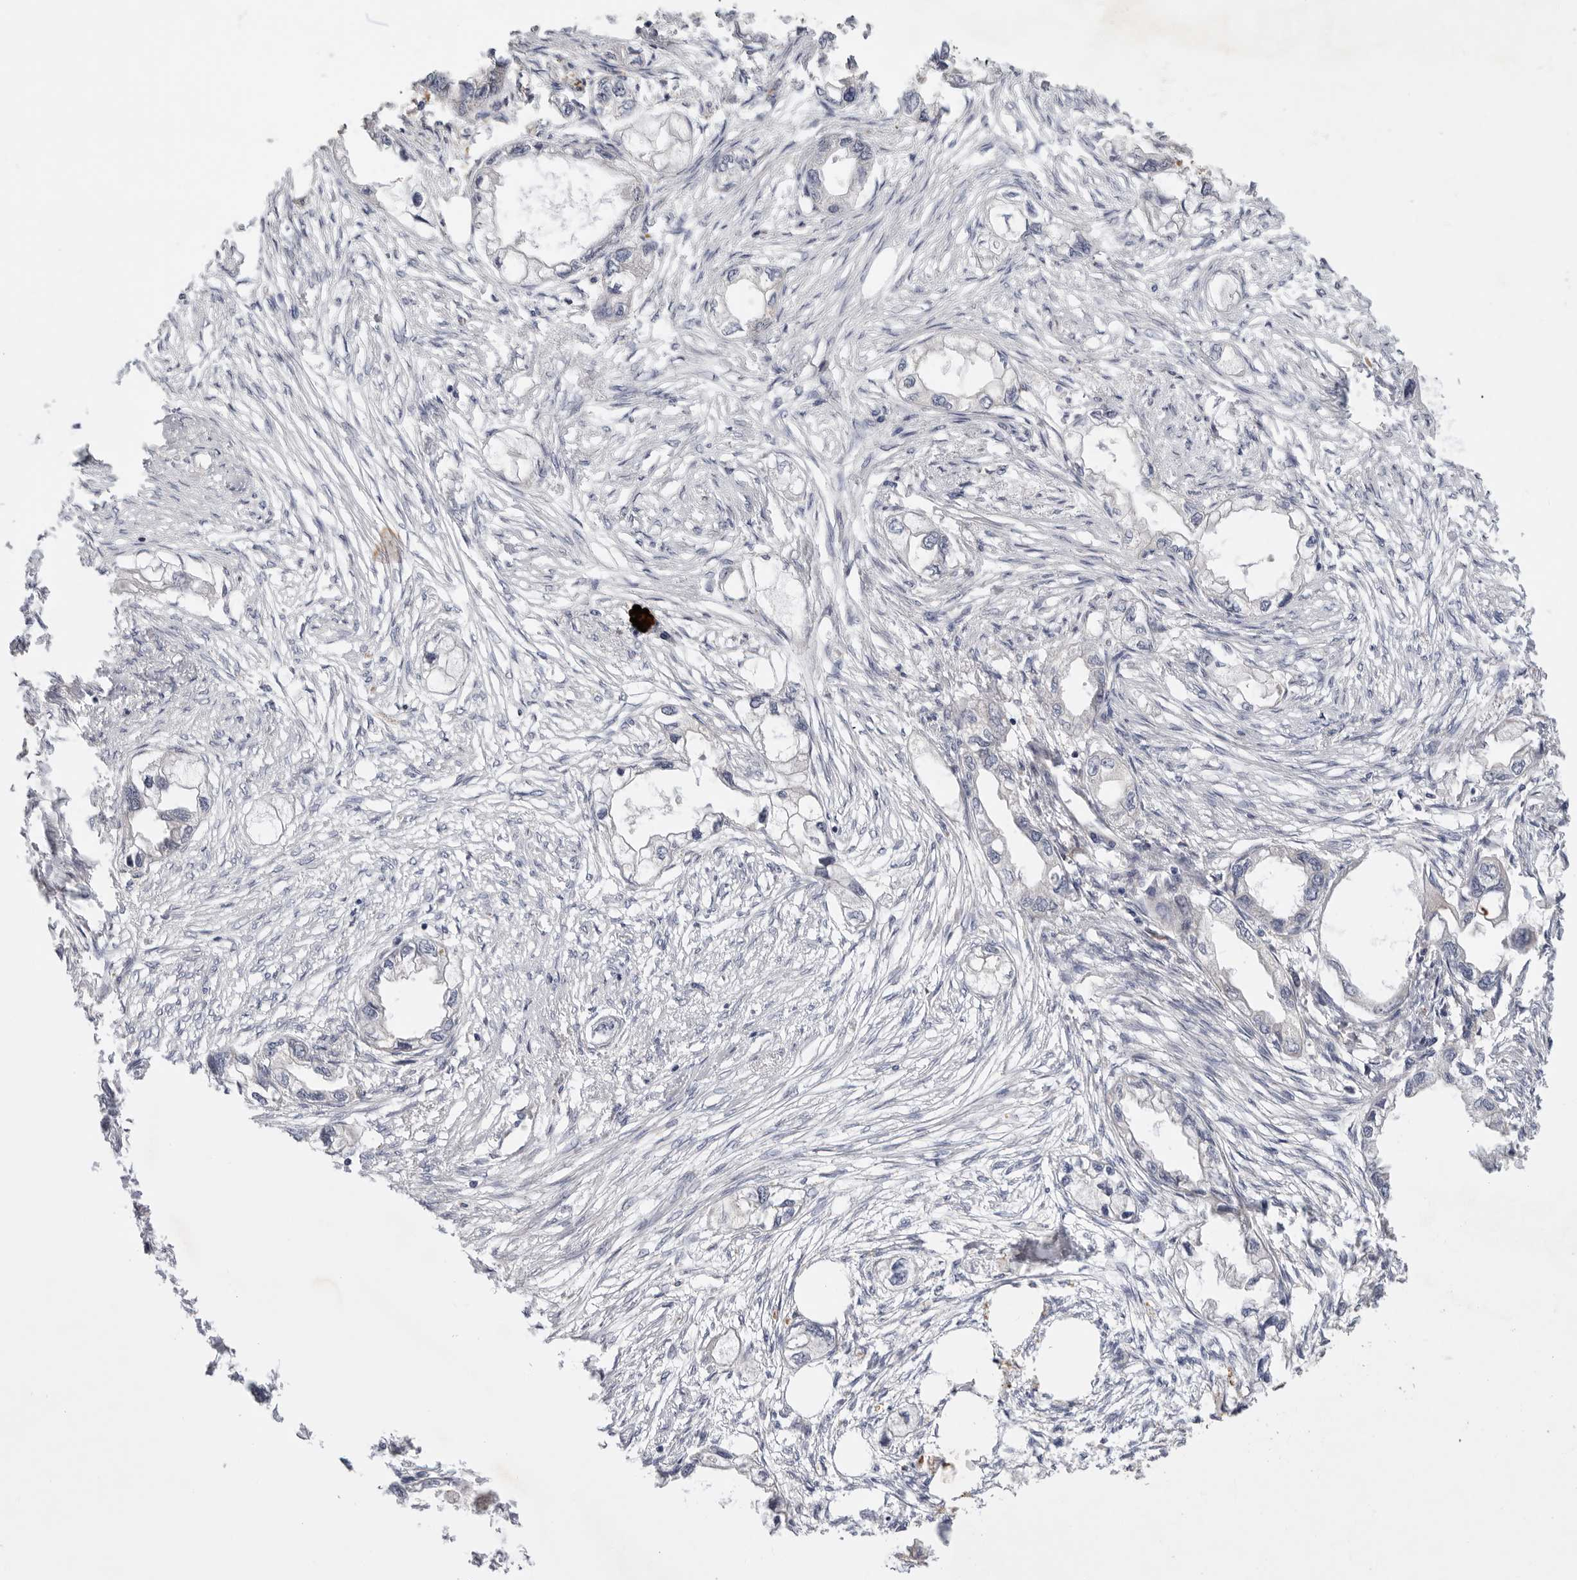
{"staining": {"intensity": "negative", "quantity": "none", "location": "none"}, "tissue": "endometrial cancer", "cell_type": "Tumor cells", "image_type": "cancer", "snomed": [{"axis": "morphology", "description": "Adenocarcinoma, NOS"}, {"axis": "morphology", "description": "Adenocarcinoma, metastatic, NOS"}, {"axis": "topography", "description": "Adipose tissue"}, {"axis": "topography", "description": "Endometrium"}], "caption": "This is an immunohistochemistry photomicrograph of human endometrial adenocarcinoma. There is no staining in tumor cells.", "gene": "MTFR1L", "patient": {"sex": "female", "age": 67}}